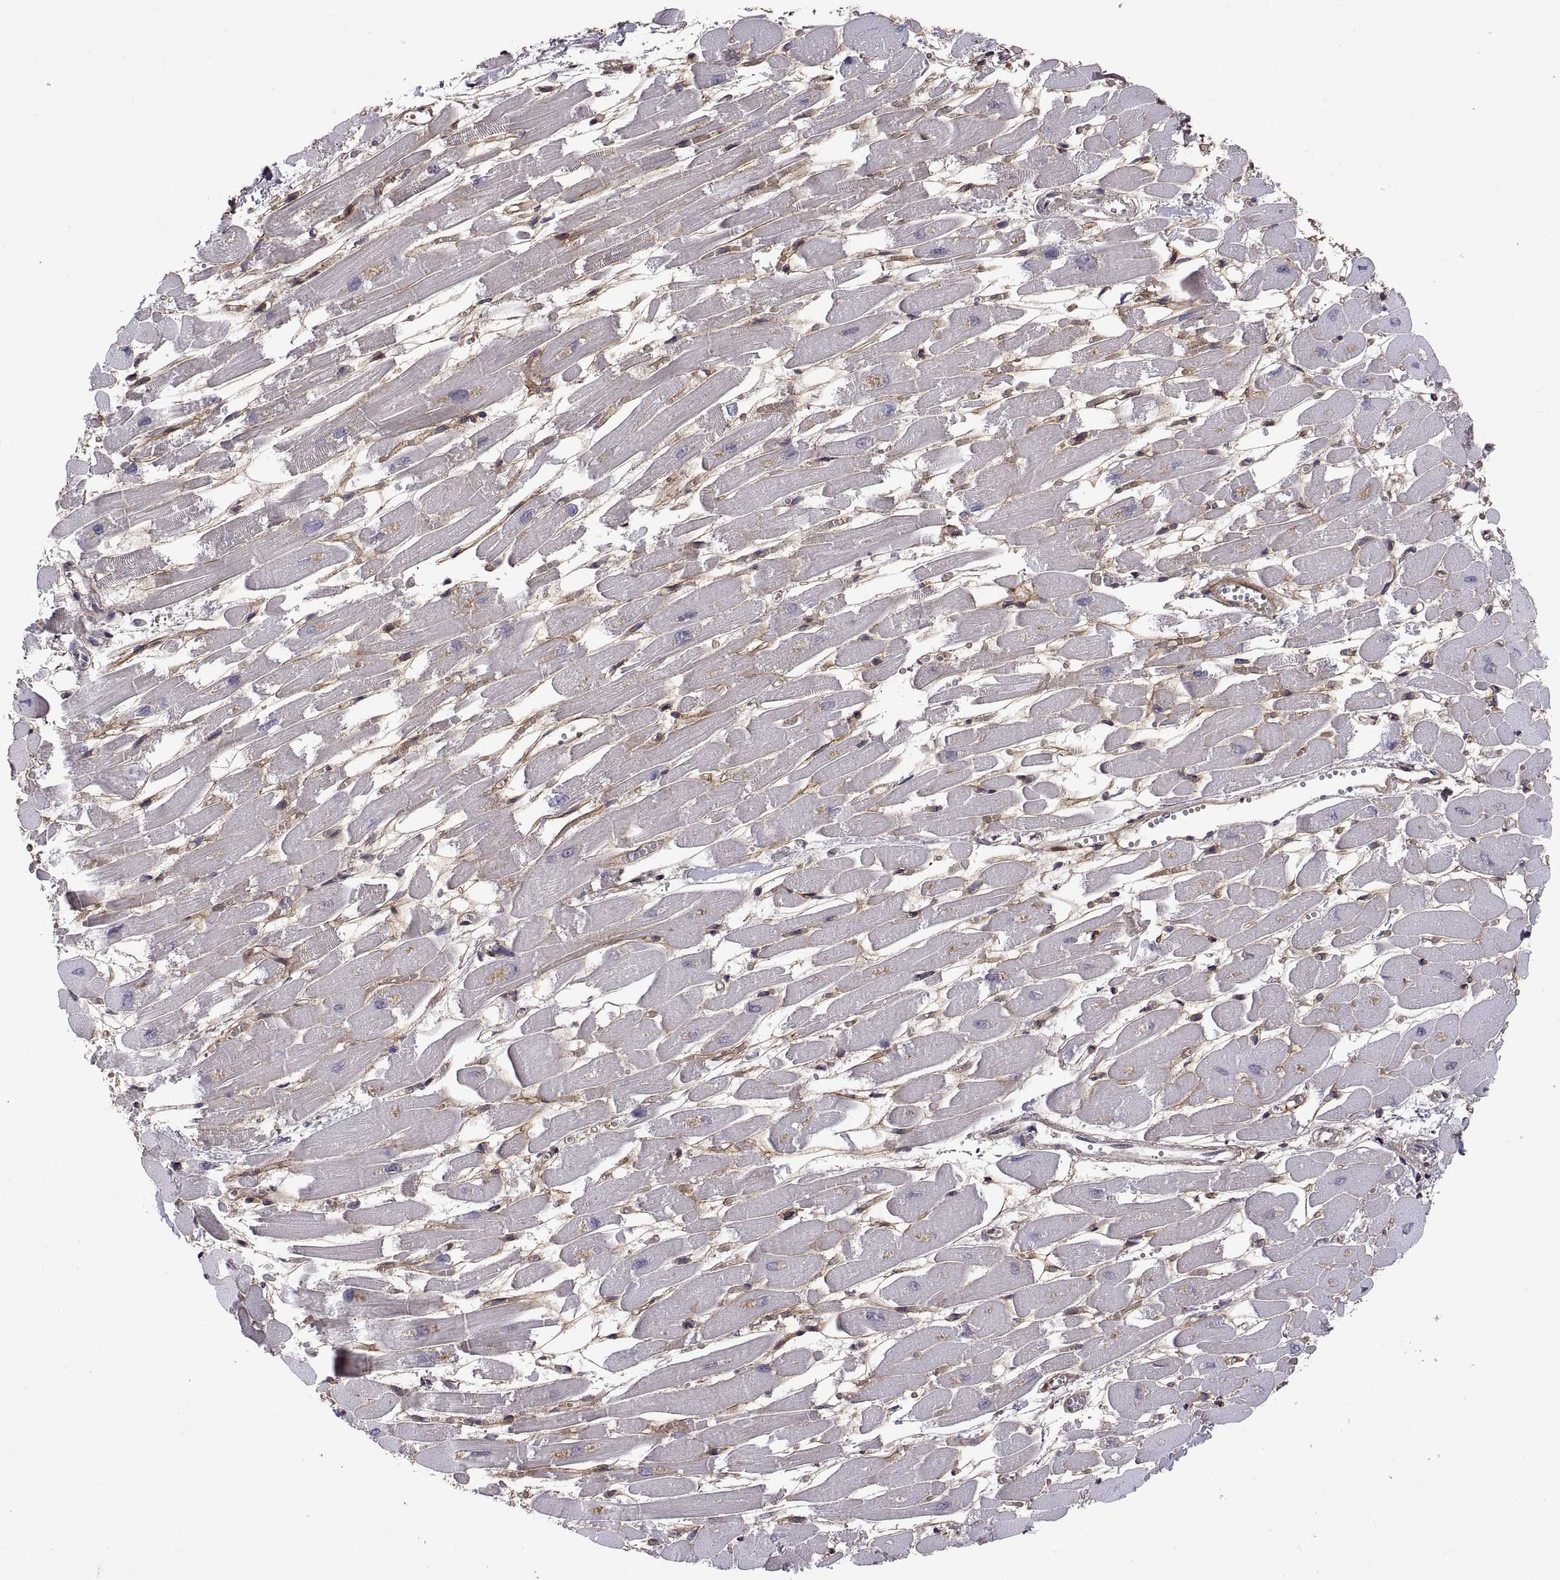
{"staining": {"intensity": "weak", "quantity": "<25%", "location": "cytoplasmic/membranous,nuclear"}, "tissue": "heart muscle", "cell_type": "Cardiomyocytes", "image_type": "normal", "snomed": [{"axis": "morphology", "description": "Normal tissue, NOS"}, {"axis": "topography", "description": "Heart"}], "caption": "DAB immunohistochemical staining of benign human heart muscle shows no significant positivity in cardiomyocytes.", "gene": "ZNRF2", "patient": {"sex": "female", "age": 52}}